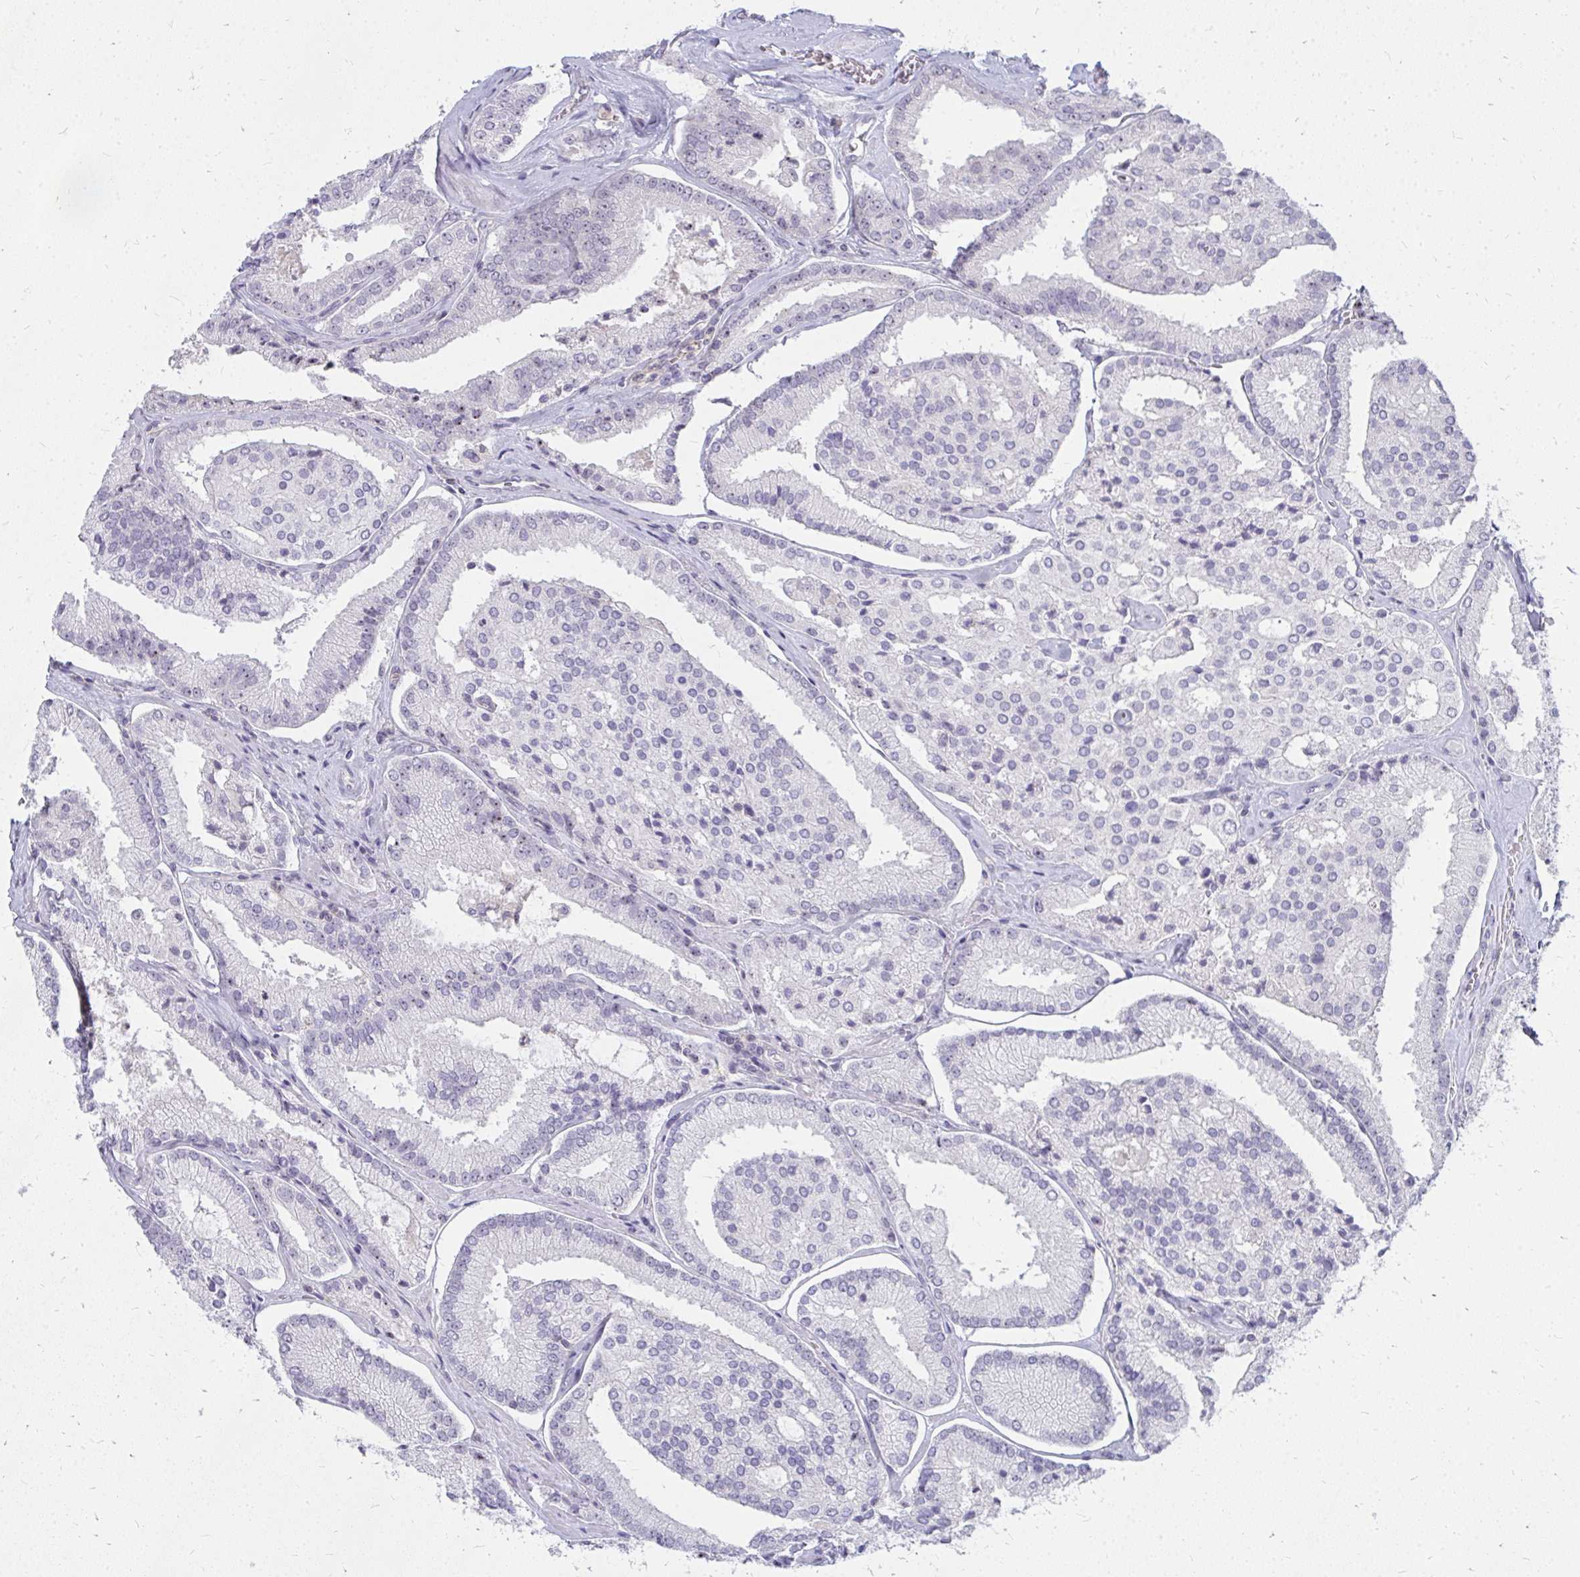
{"staining": {"intensity": "negative", "quantity": "none", "location": "none"}, "tissue": "prostate cancer", "cell_type": "Tumor cells", "image_type": "cancer", "snomed": [{"axis": "morphology", "description": "Adenocarcinoma, High grade"}, {"axis": "topography", "description": "Prostate"}], "caption": "Immunohistochemical staining of prostate adenocarcinoma (high-grade) reveals no significant staining in tumor cells.", "gene": "FAM9A", "patient": {"sex": "male", "age": 73}}